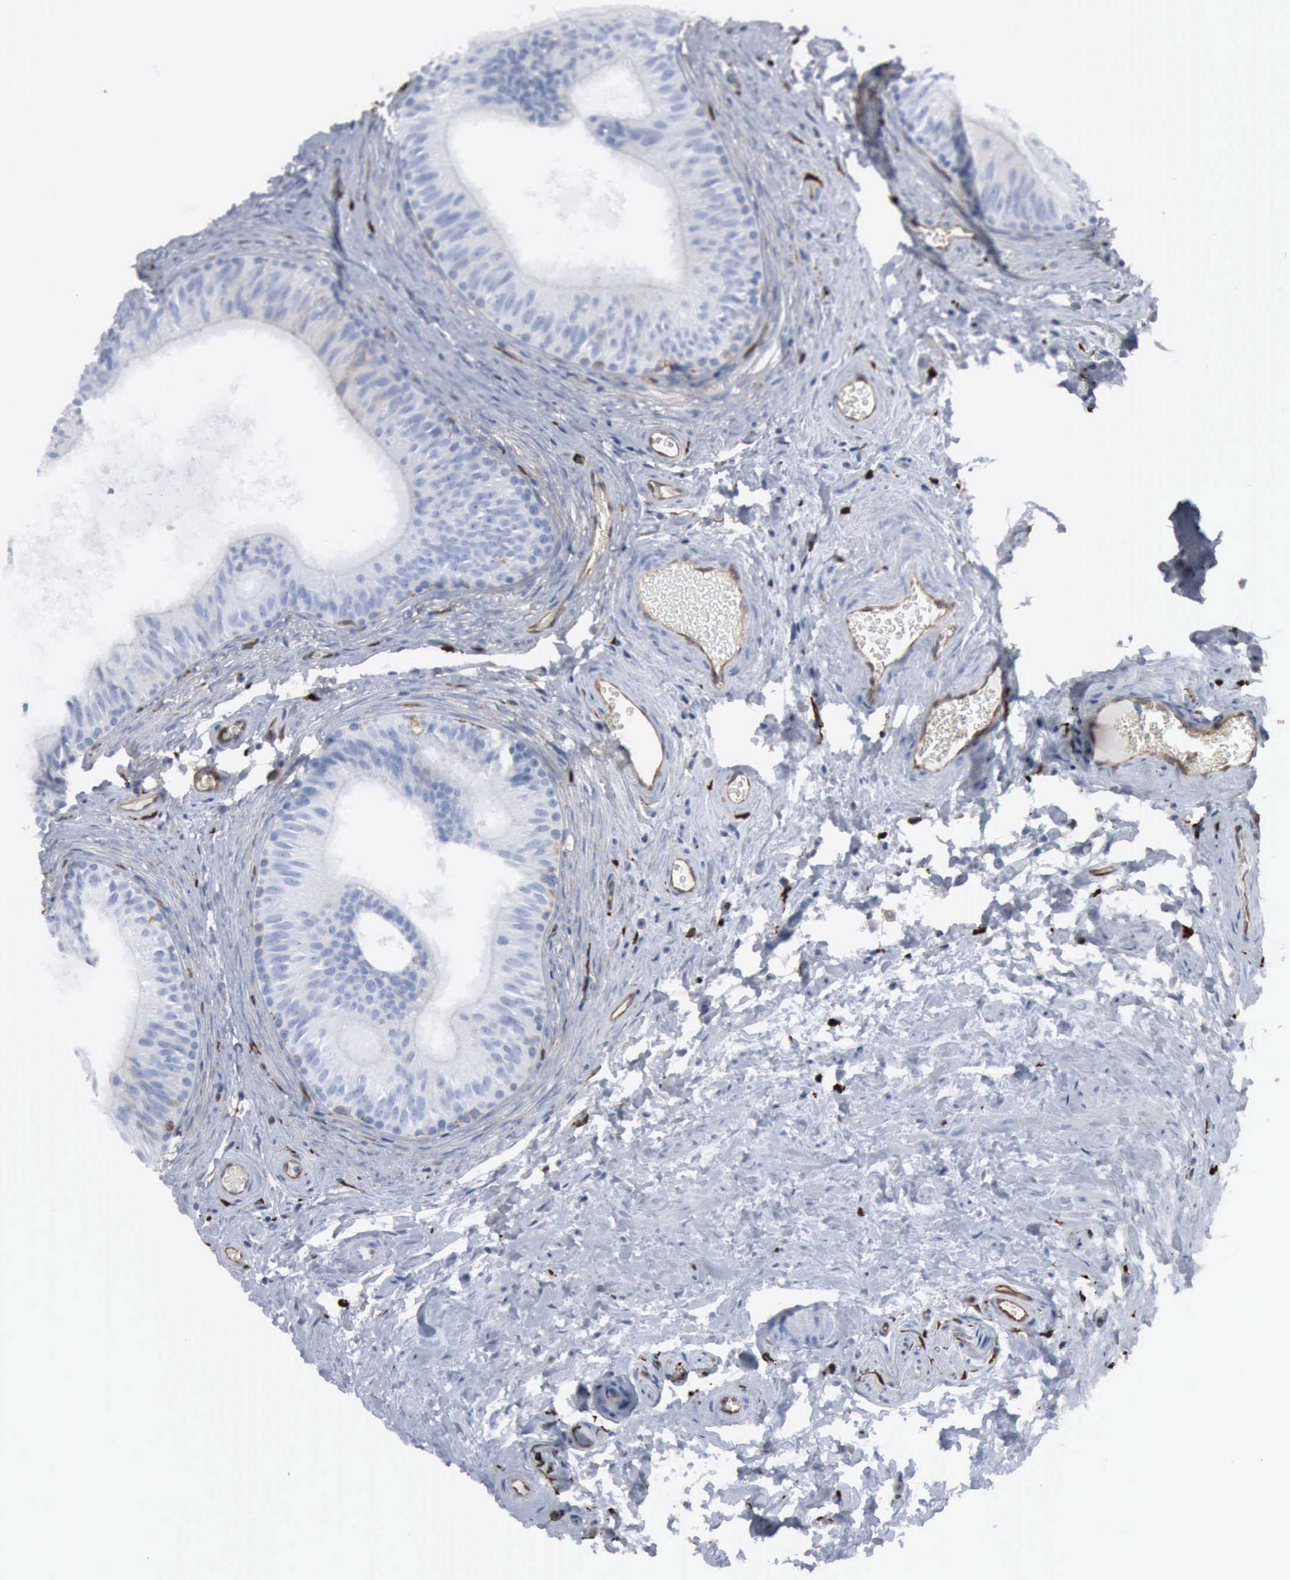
{"staining": {"intensity": "negative", "quantity": "none", "location": "none"}, "tissue": "epididymis", "cell_type": "Glandular cells", "image_type": "normal", "snomed": [{"axis": "morphology", "description": "Normal tissue, NOS"}, {"axis": "topography", "description": "Epididymis"}], "caption": "High power microscopy image of an immunohistochemistry (IHC) histopathology image of benign epididymis, revealing no significant staining in glandular cells. (DAB immunohistochemistry with hematoxylin counter stain).", "gene": "FSCN1", "patient": {"sex": "male", "age": 32}}